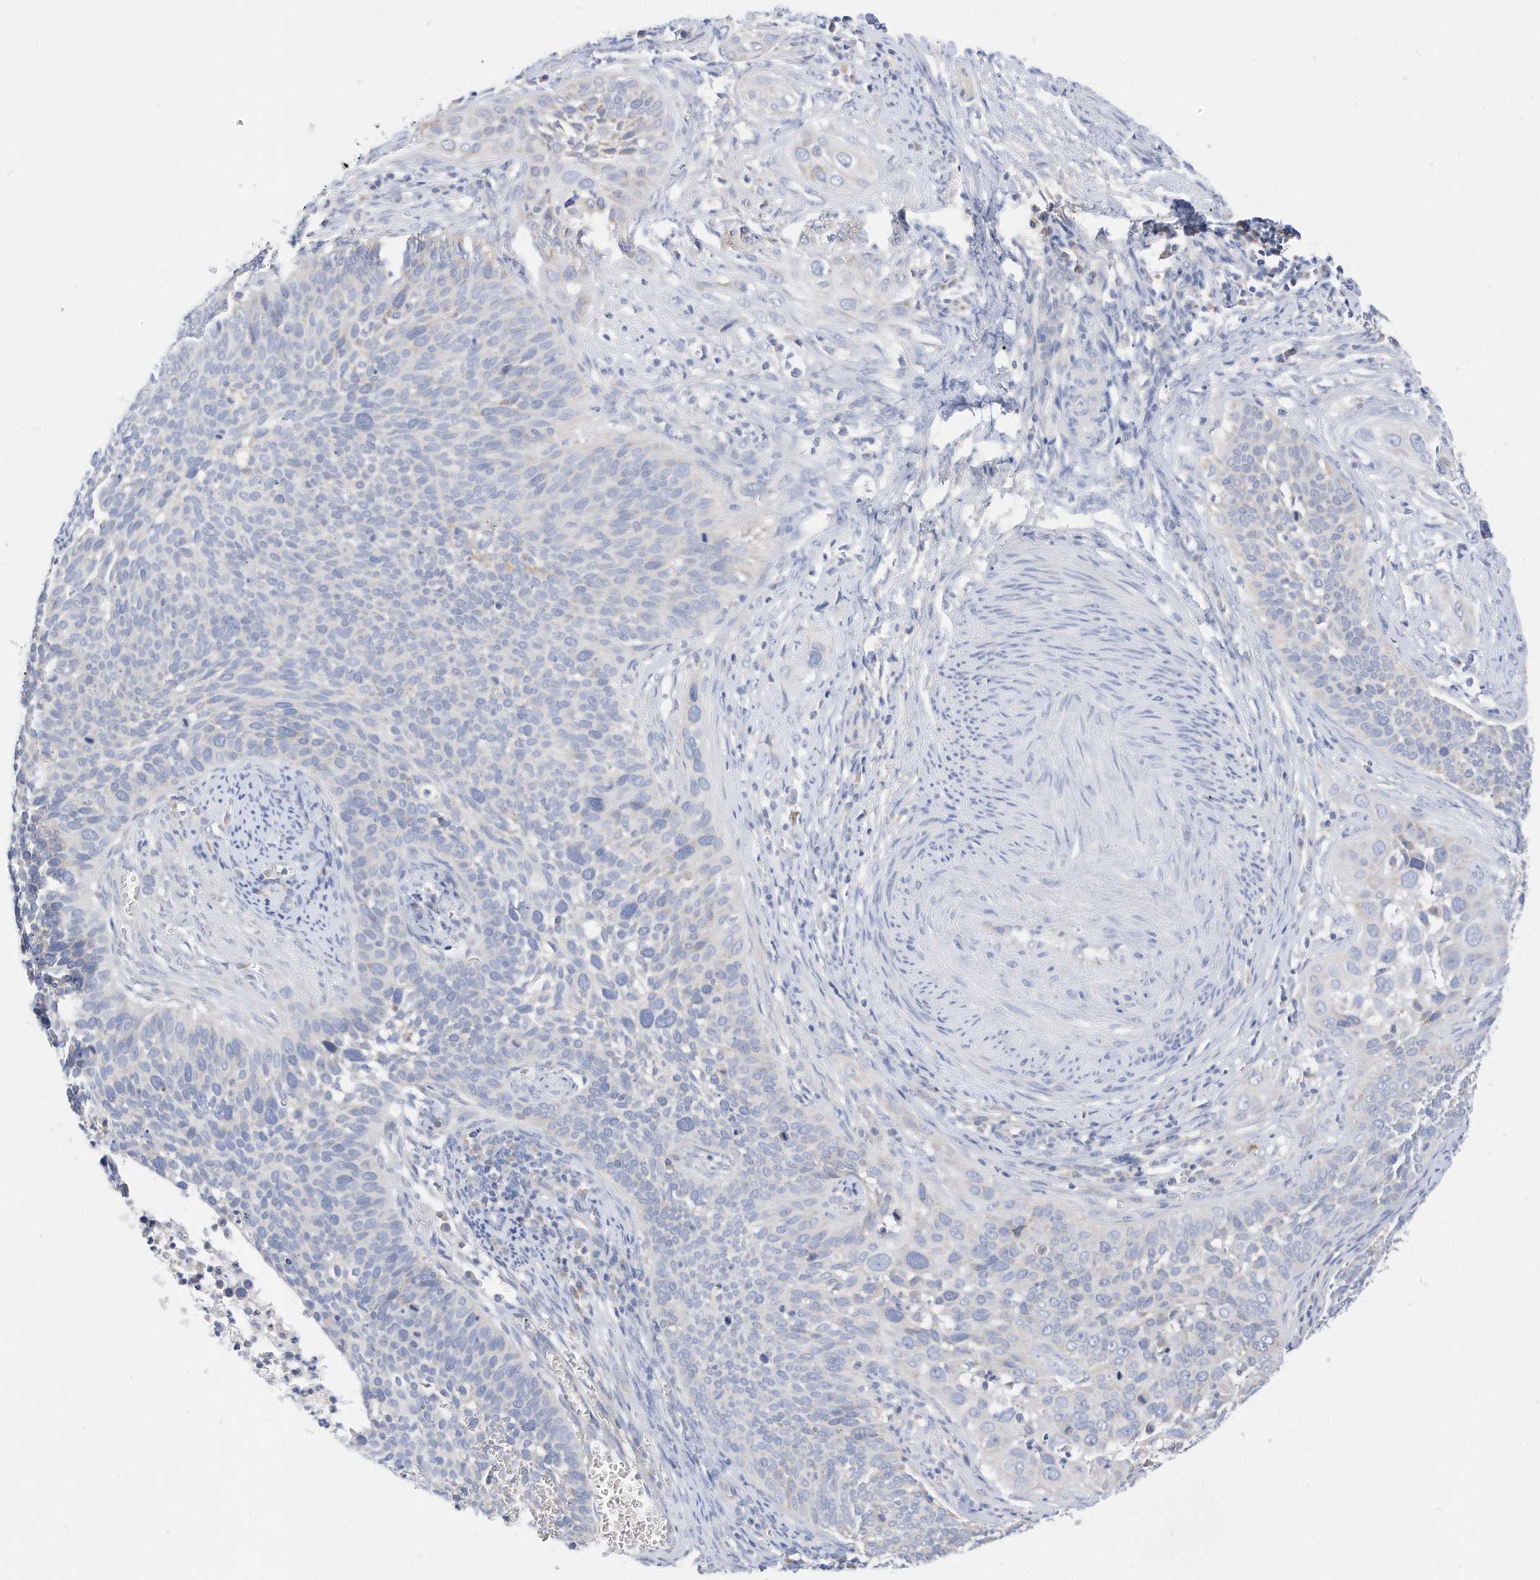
{"staining": {"intensity": "negative", "quantity": "none", "location": "none"}, "tissue": "cervical cancer", "cell_type": "Tumor cells", "image_type": "cancer", "snomed": [{"axis": "morphology", "description": "Squamous cell carcinoma, NOS"}, {"axis": "topography", "description": "Cervix"}], "caption": "A high-resolution image shows immunohistochemistry (IHC) staining of cervical cancer, which reveals no significant positivity in tumor cells. Nuclei are stained in blue.", "gene": "RHOH", "patient": {"sex": "female", "age": 34}}